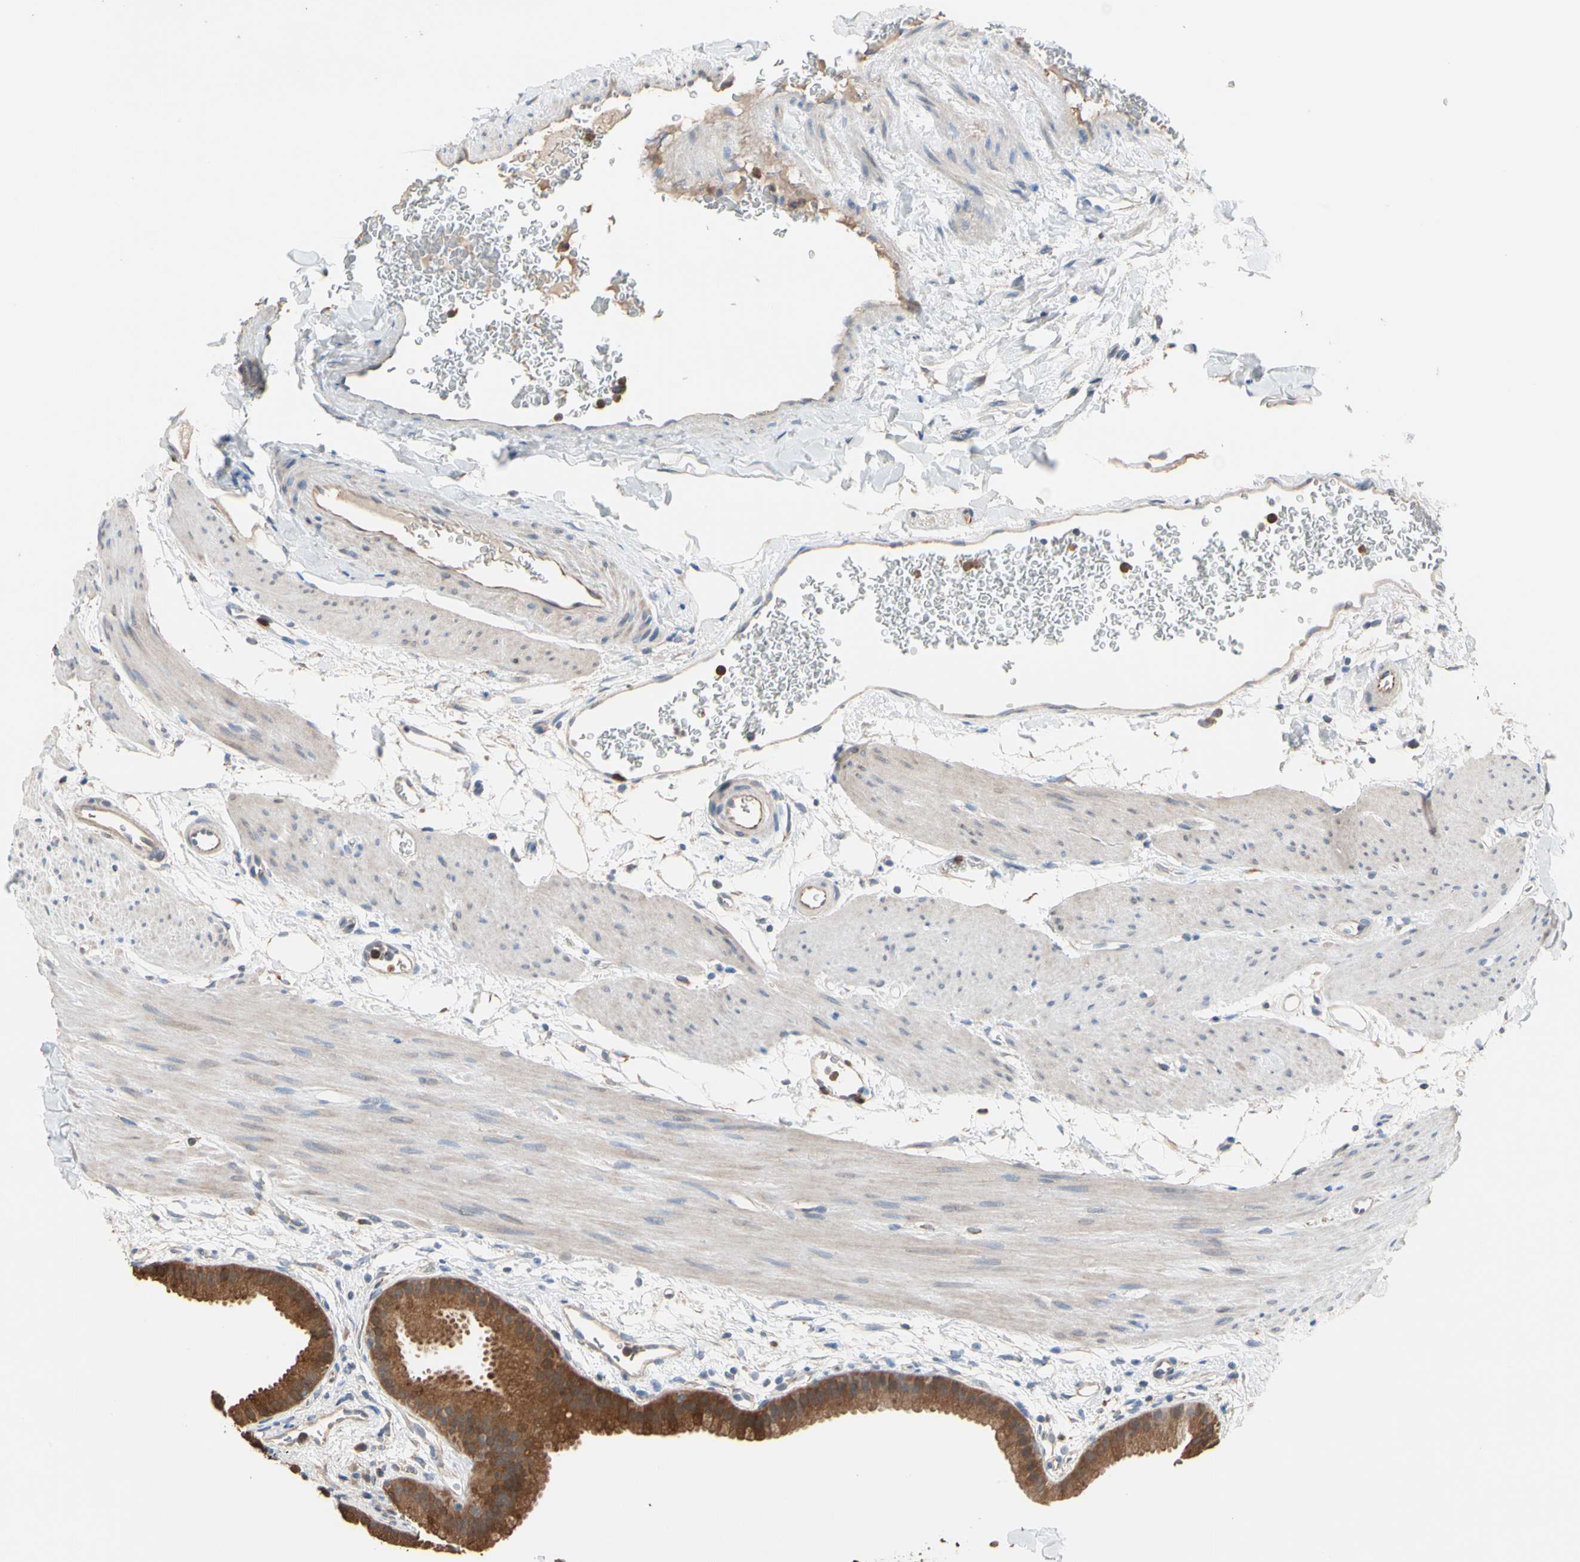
{"staining": {"intensity": "strong", "quantity": ">75%", "location": "cytoplasmic/membranous,nuclear"}, "tissue": "gallbladder", "cell_type": "Glandular cells", "image_type": "normal", "snomed": [{"axis": "morphology", "description": "Normal tissue, NOS"}, {"axis": "topography", "description": "Gallbladder"}], "caption": "Protein analysis of benign gallbladder shows strong cytoplasmic/membranous,nuclear expression in approximately >75% of glandular cells. Using DAB (brown) and hematoxylin (blue) stains, captured at high magnification using brightfield microscopy.", "gene": "BBOX1", "patient": {"sex": "female", "age": 64}}